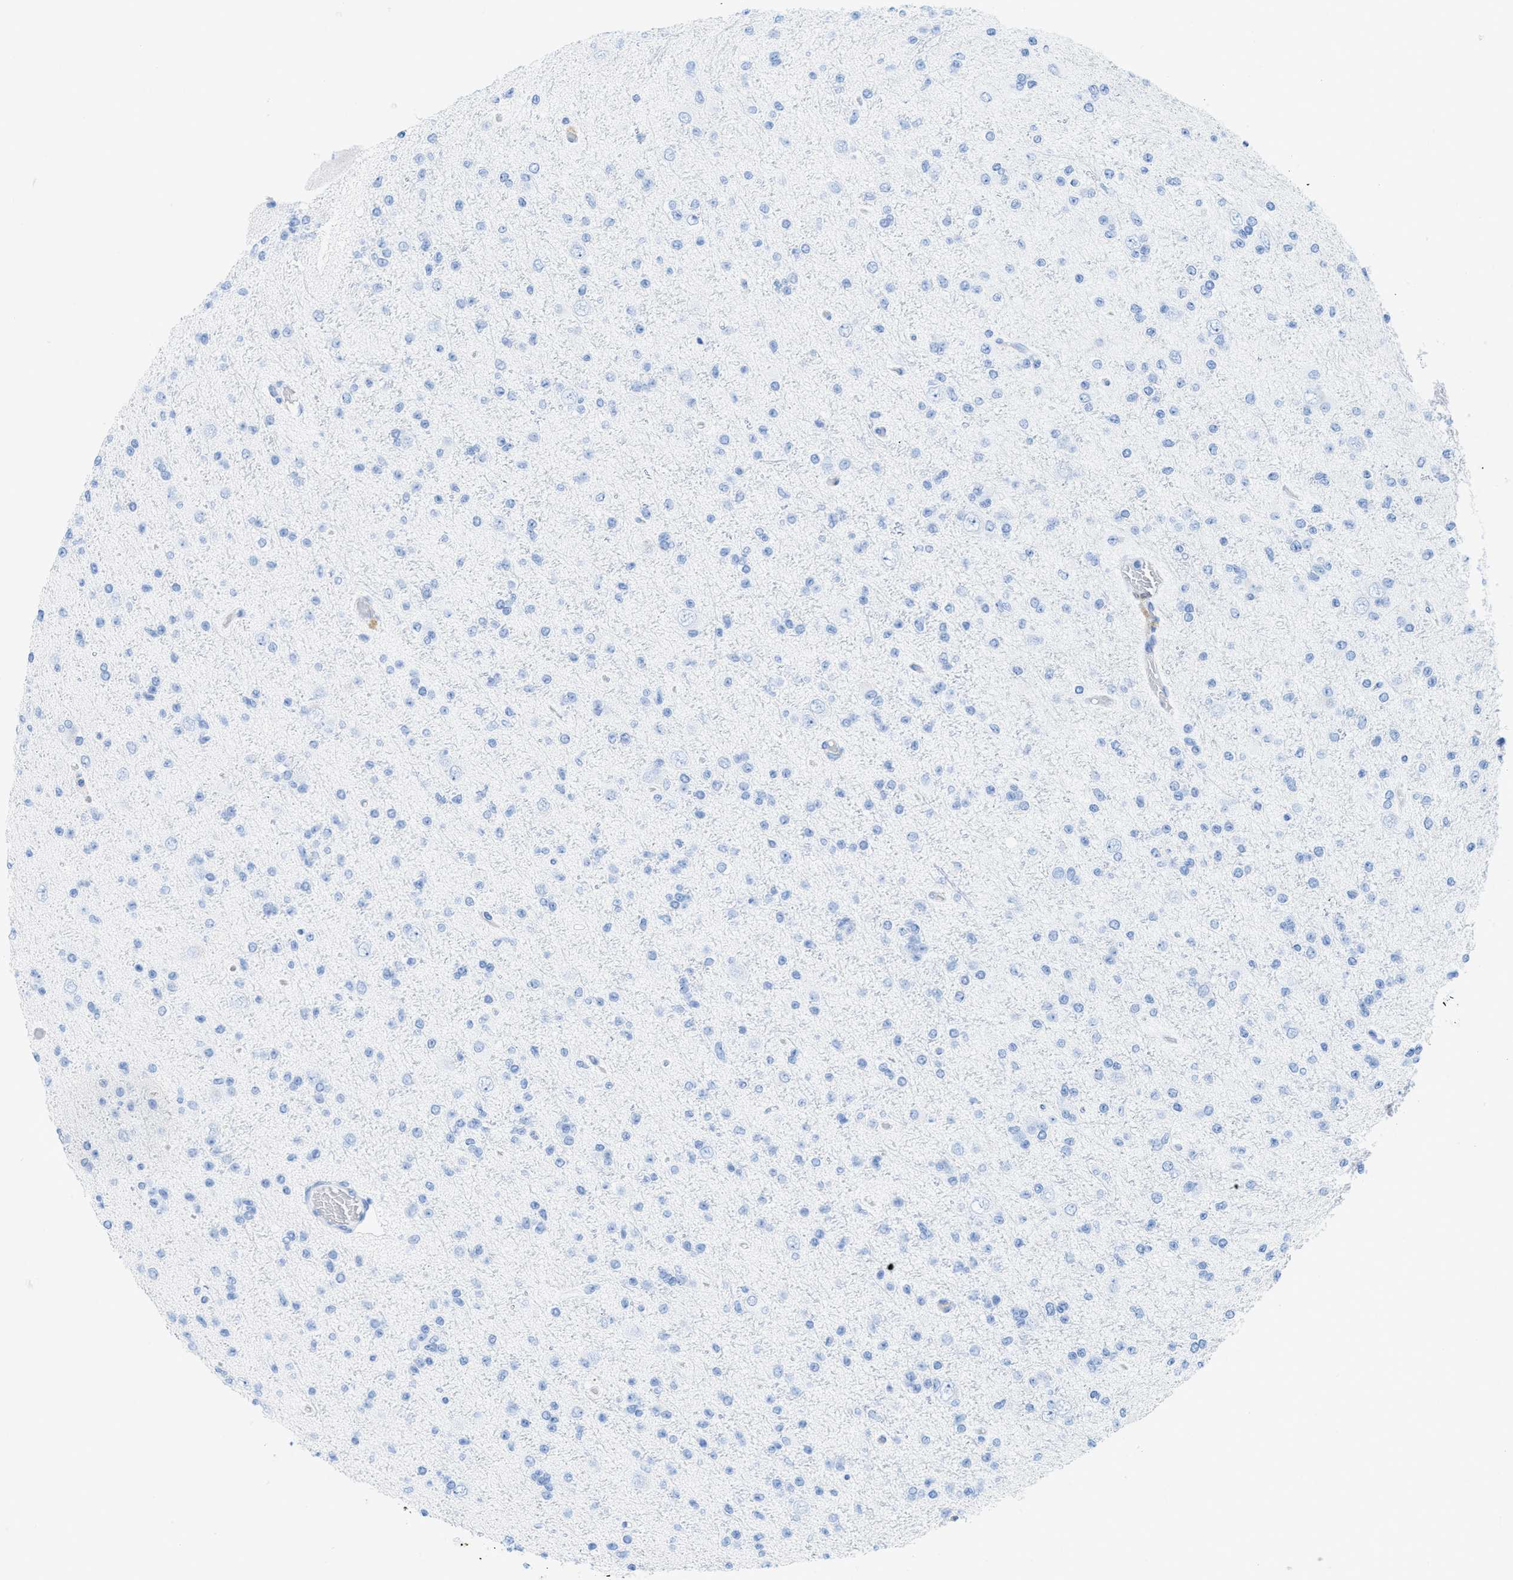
{"staining": {"intensity": "negative", "quantity": "none", "location": "none"}, "tissue": "glioma", "cell_type": "Tumor cells", "image_type": "cancer", "snomed": [{"axis": "morphology", "description": "Glioma, malignant, Low grade"}, {"axis": "topography", "description": "Brain"}], "caption": "This is a image of IHC staining of glioma, which shows no expression in tumor cells. (Stains: DAB (3,3'-diaminobenzidine) IHC with hematoxylin counter stain, Microscopy: brightfield microscopy at high magnification).", "gene": "ANKFN1", "patient": {"sex": "female", "age": 22}}